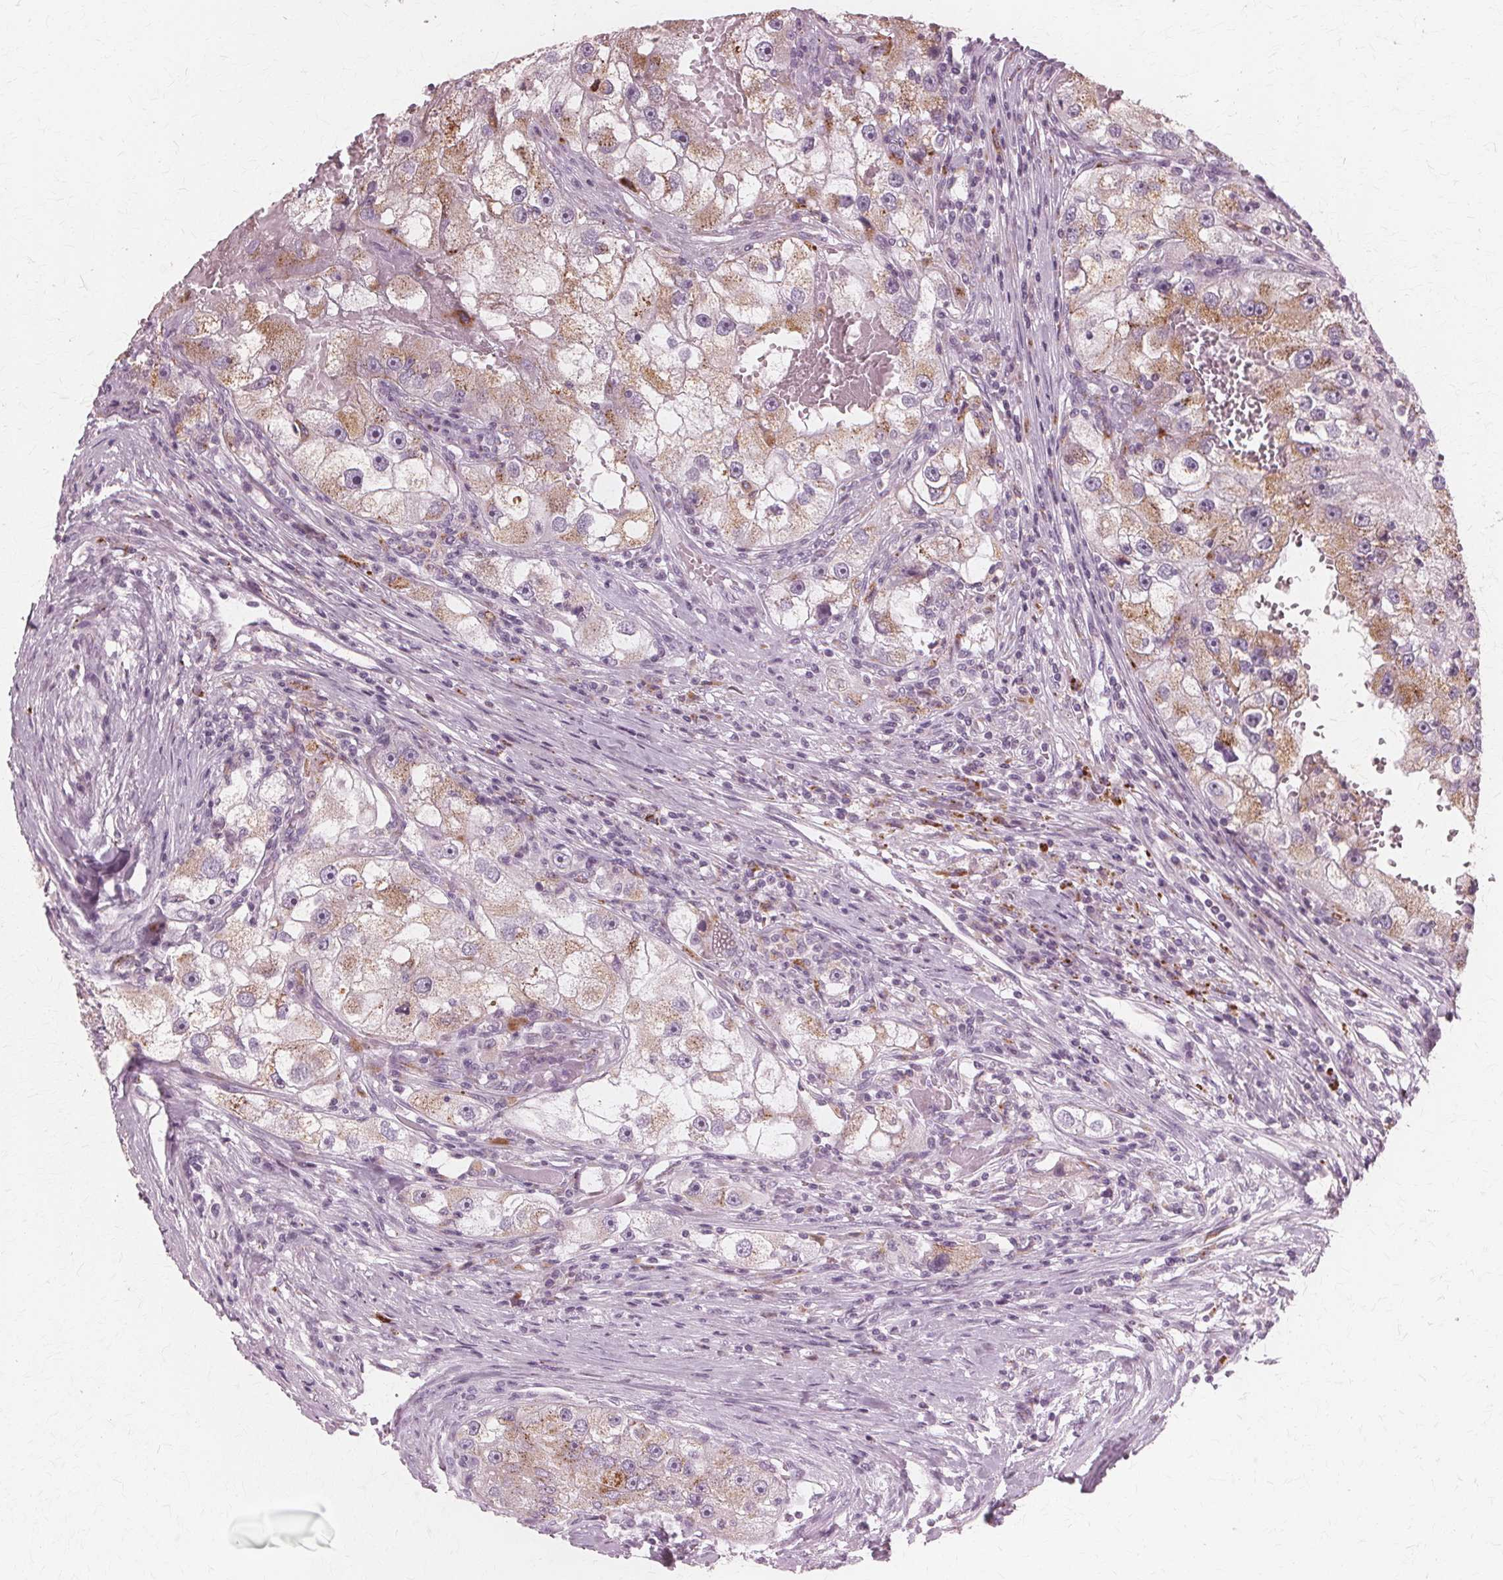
{"staining": {"intensity": "moderate", "quantity": "25%-75%", "location": "cytoplasmic/membranous"}, "tissue": "renal cancer", "cell_type": "Tumor cells", "image_type": "cancer", "snomed": [{"axis": "morphology", "description": "Adenocarcinoma, NOS"}, {"axis": "topography", "description": "Kidney"}], "caption": "Tumor cells reveal medium levels of moderate cytoplasmic/membranous staining in approximately 25%-75% of cells in human renal cancer.", "gene": "DNASE2", "patient": {"sex": "male", "age": 63}}